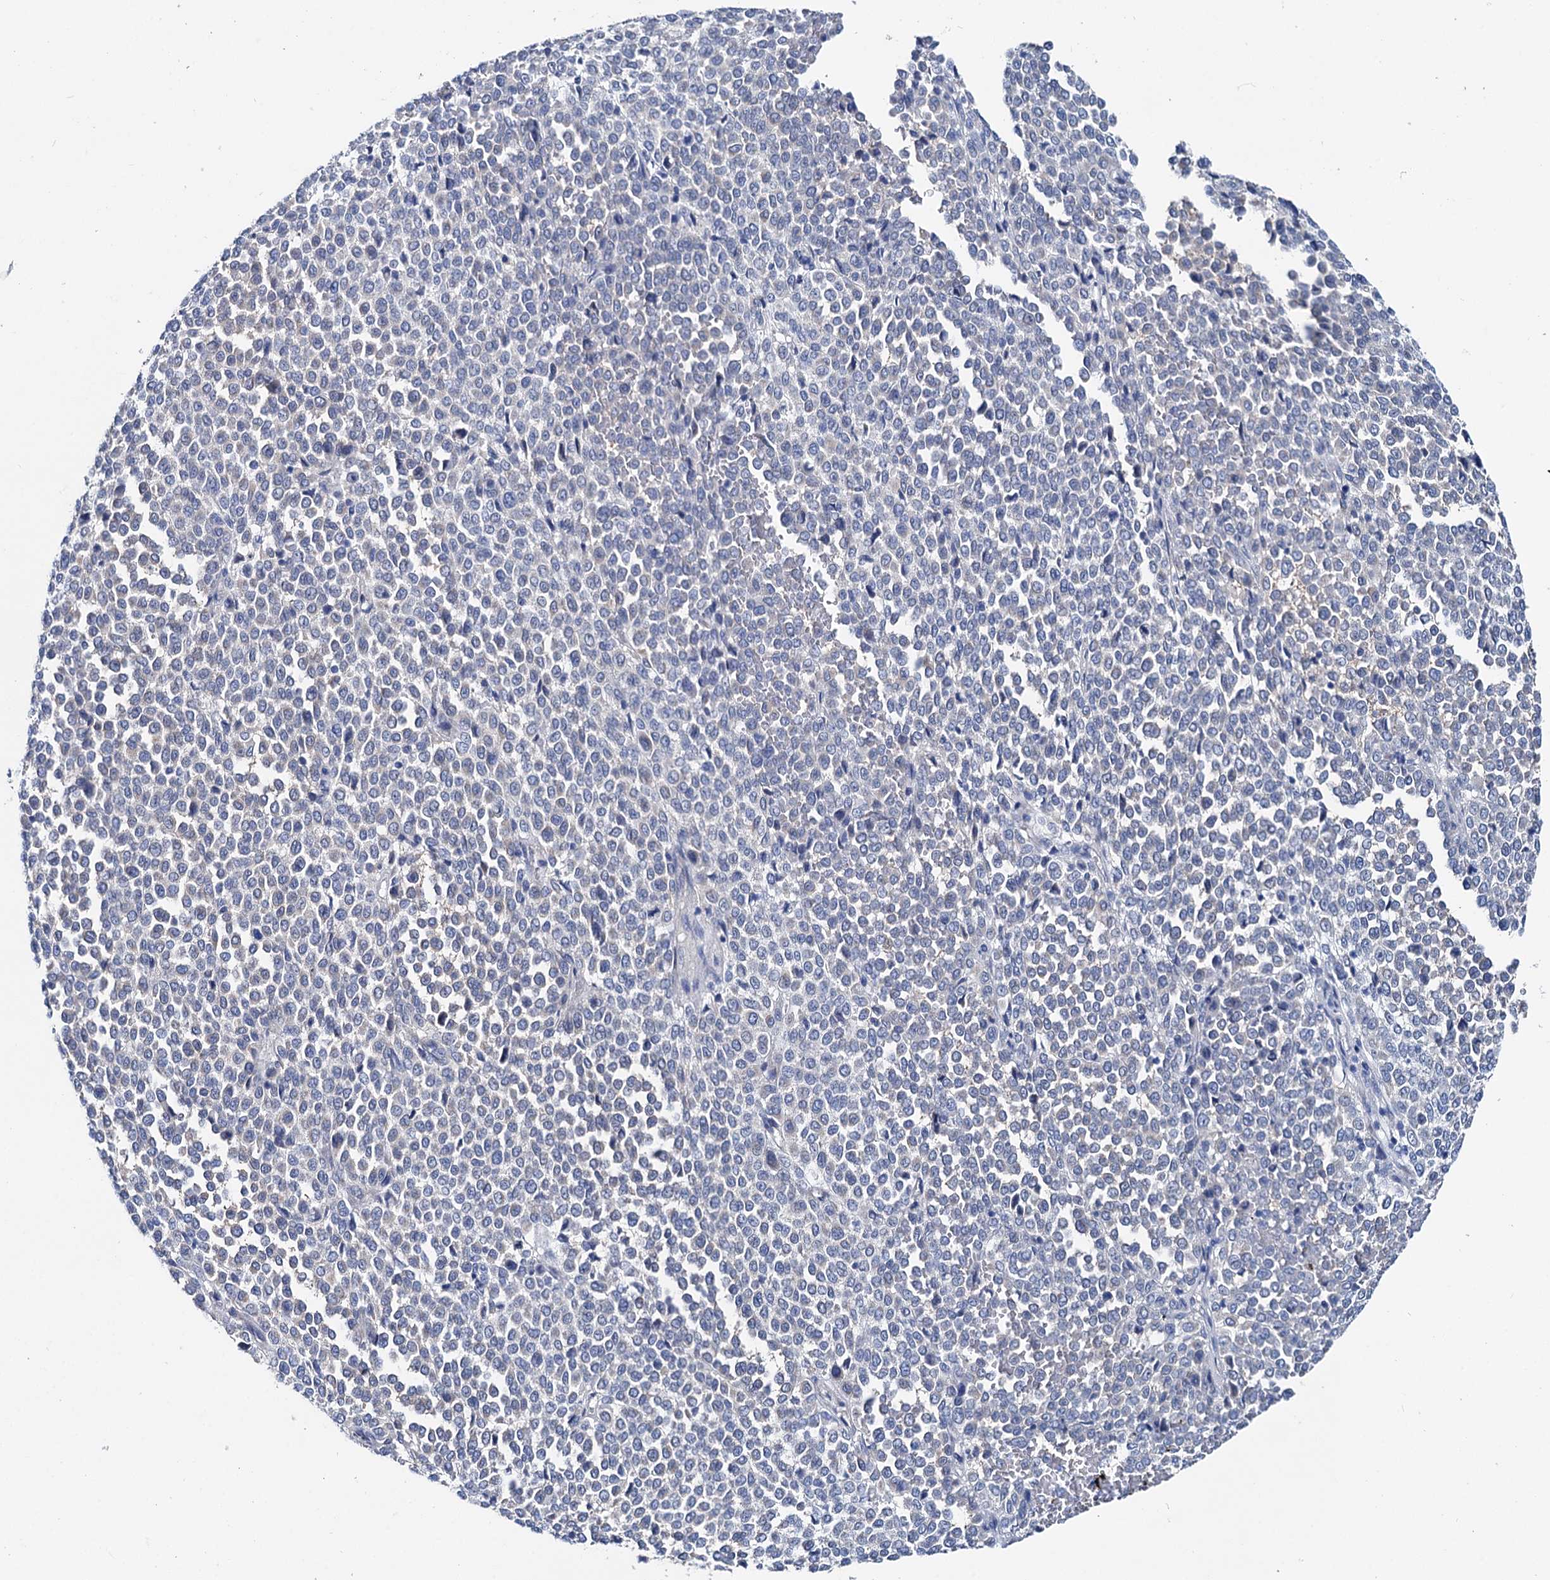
{"staining": {"intensity": "negative", "quantity": "none", "location": "none"}, "tissue": "melanoma", "cell_type": "Tumor cells", "image_type": "cancer", "snomed": [{"axis": "morphology", "description": "Malignant melanoma, Metastatic site"}, {"axis": "topography", "description": "Pancreas"}], "caption": "Tumor cells are negative for brown protein staining in malignant melanoma (metastatic site).", "gene": "SHROOM1", "patient": {"sex": "female", "age": 30}}